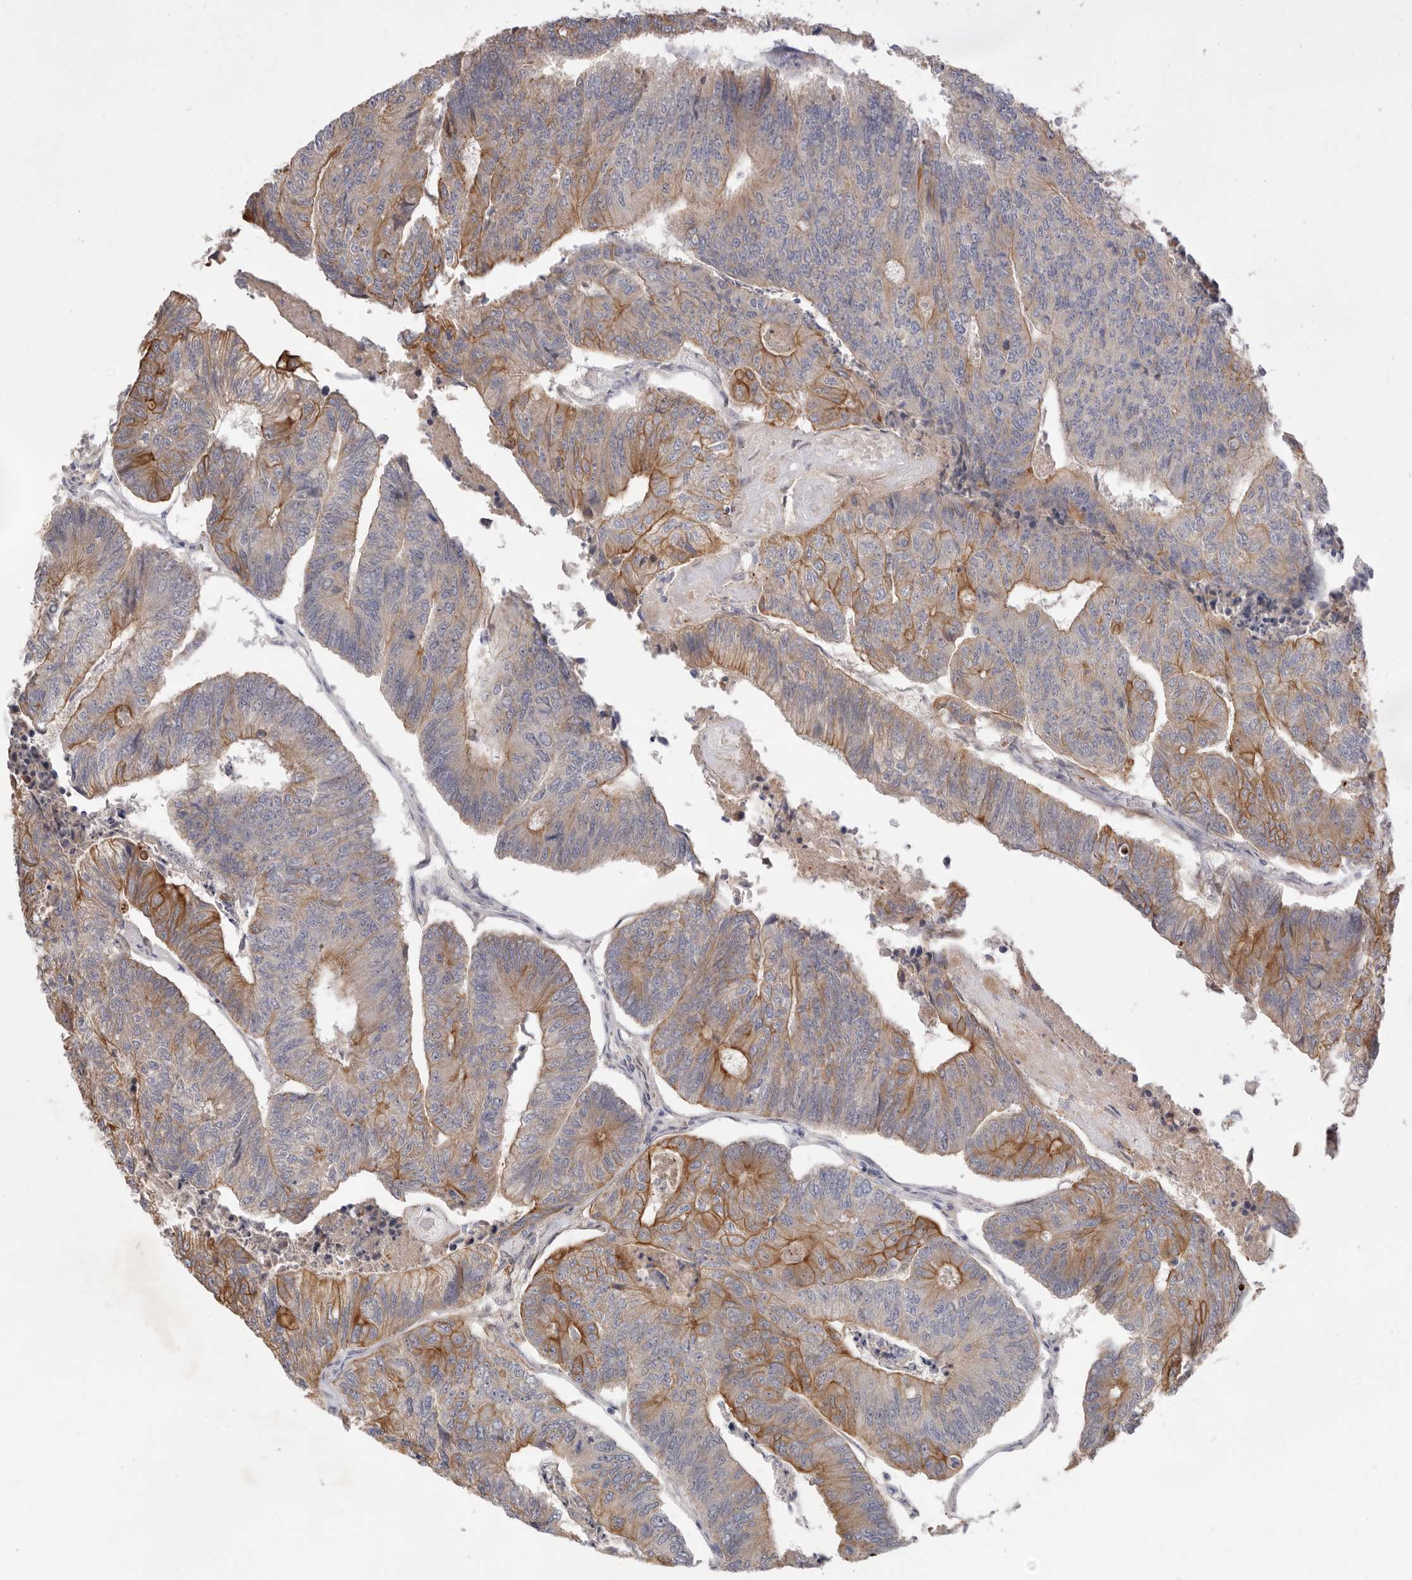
{"staining": {"intensity": "moderate", "quantity": "25%-75%", "location": "cytoplasmic/membranous"}, "tissue": "colorectal cancer", "cell_type": "Tumor cells", "image_type": "cancer", "snomed": [{"axis": "morphology", "description": "Adenocarcinoma, NOS"}, {"axis": "topography", "description": "Colon"}], "caption": "The photomicrograph demonstrates a brown stain indicating the presence of a protein in the cytoplasmic/membranous of tumor cells in adenocarcinoma (colorectal). Immunohistochemistry (ihc) stains the protein in brown and the nuclei are stained blue.", "gene": "USH1C", "patient": {"sex": "female", "age": 67}}